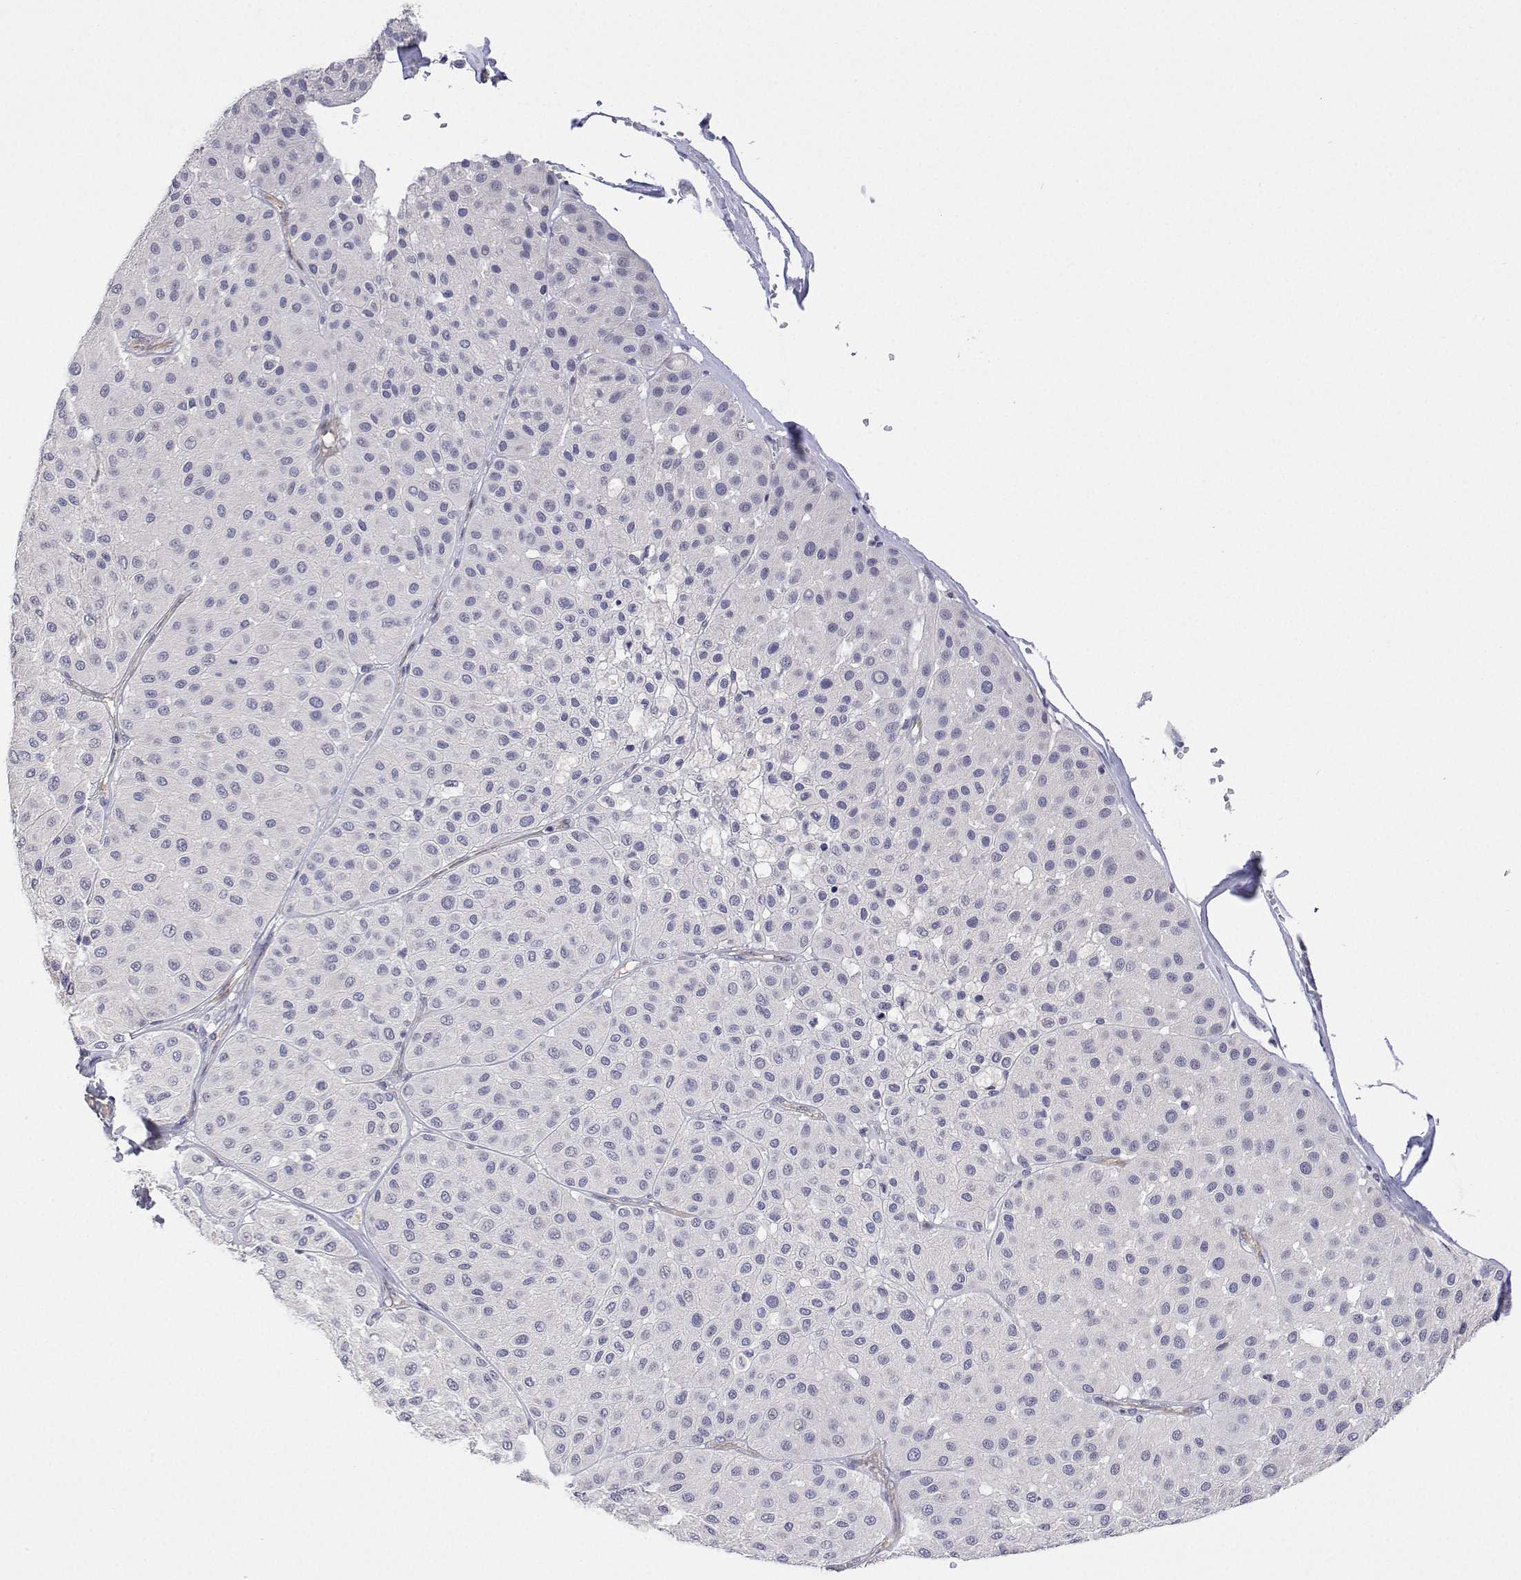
{"staining": {"intensity": "negative", "quantity": "none", "location": "none"}, "tissue": "melanoma", "cell_type": "Tumor cells", "image_type": "cancer", "snomed": [{"axis": "morphology", "description": "Malignant melanoma, Metastatic site"}, {"axis": "topography", "description": "Smooth muscle"}], "caption": "DAB immunohistochemical staining of melanoma reveals no significant expression in tumor cells.", "gene": "PLCB1", "patient": {"sex": "male", "age": 41}}